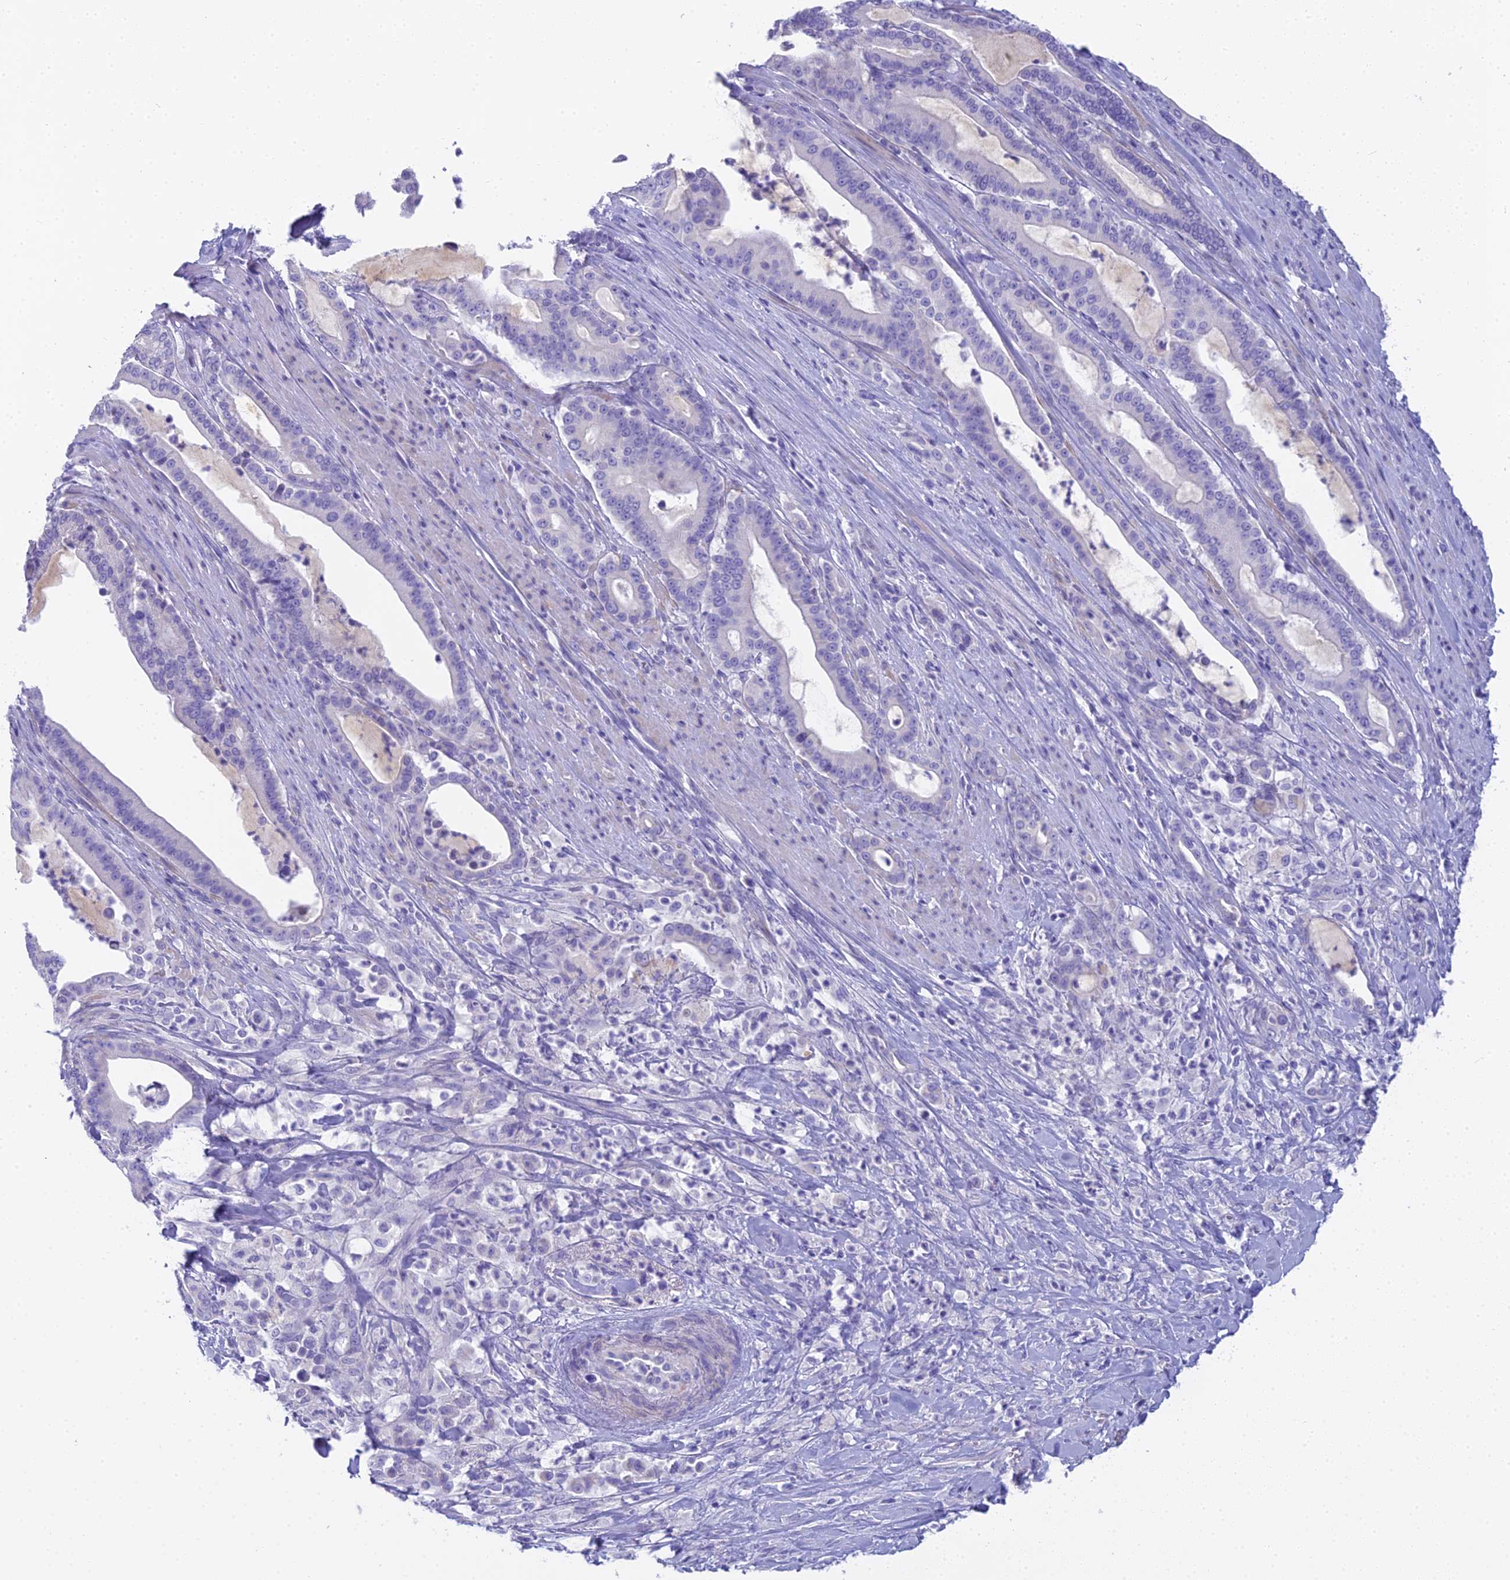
{"staining": {"intensity": "negative", "quantity": "none", "location": "none"}, "tissue": "pancreatic cancer", "cell_type": "Tumor cells", "image_type": "cancer", "snomed": [{"axis": "morphology", "description": "Adenocarcinoma, NOS"}, {"axis": "topography", "description": "Pancreas"}], "caption": "Tumor cells are negative for brown protein staining in pancreatic cancer (adenocarcinoma).", "gene": "UNC80", "patient": {"sex": "male", "age": 63}}